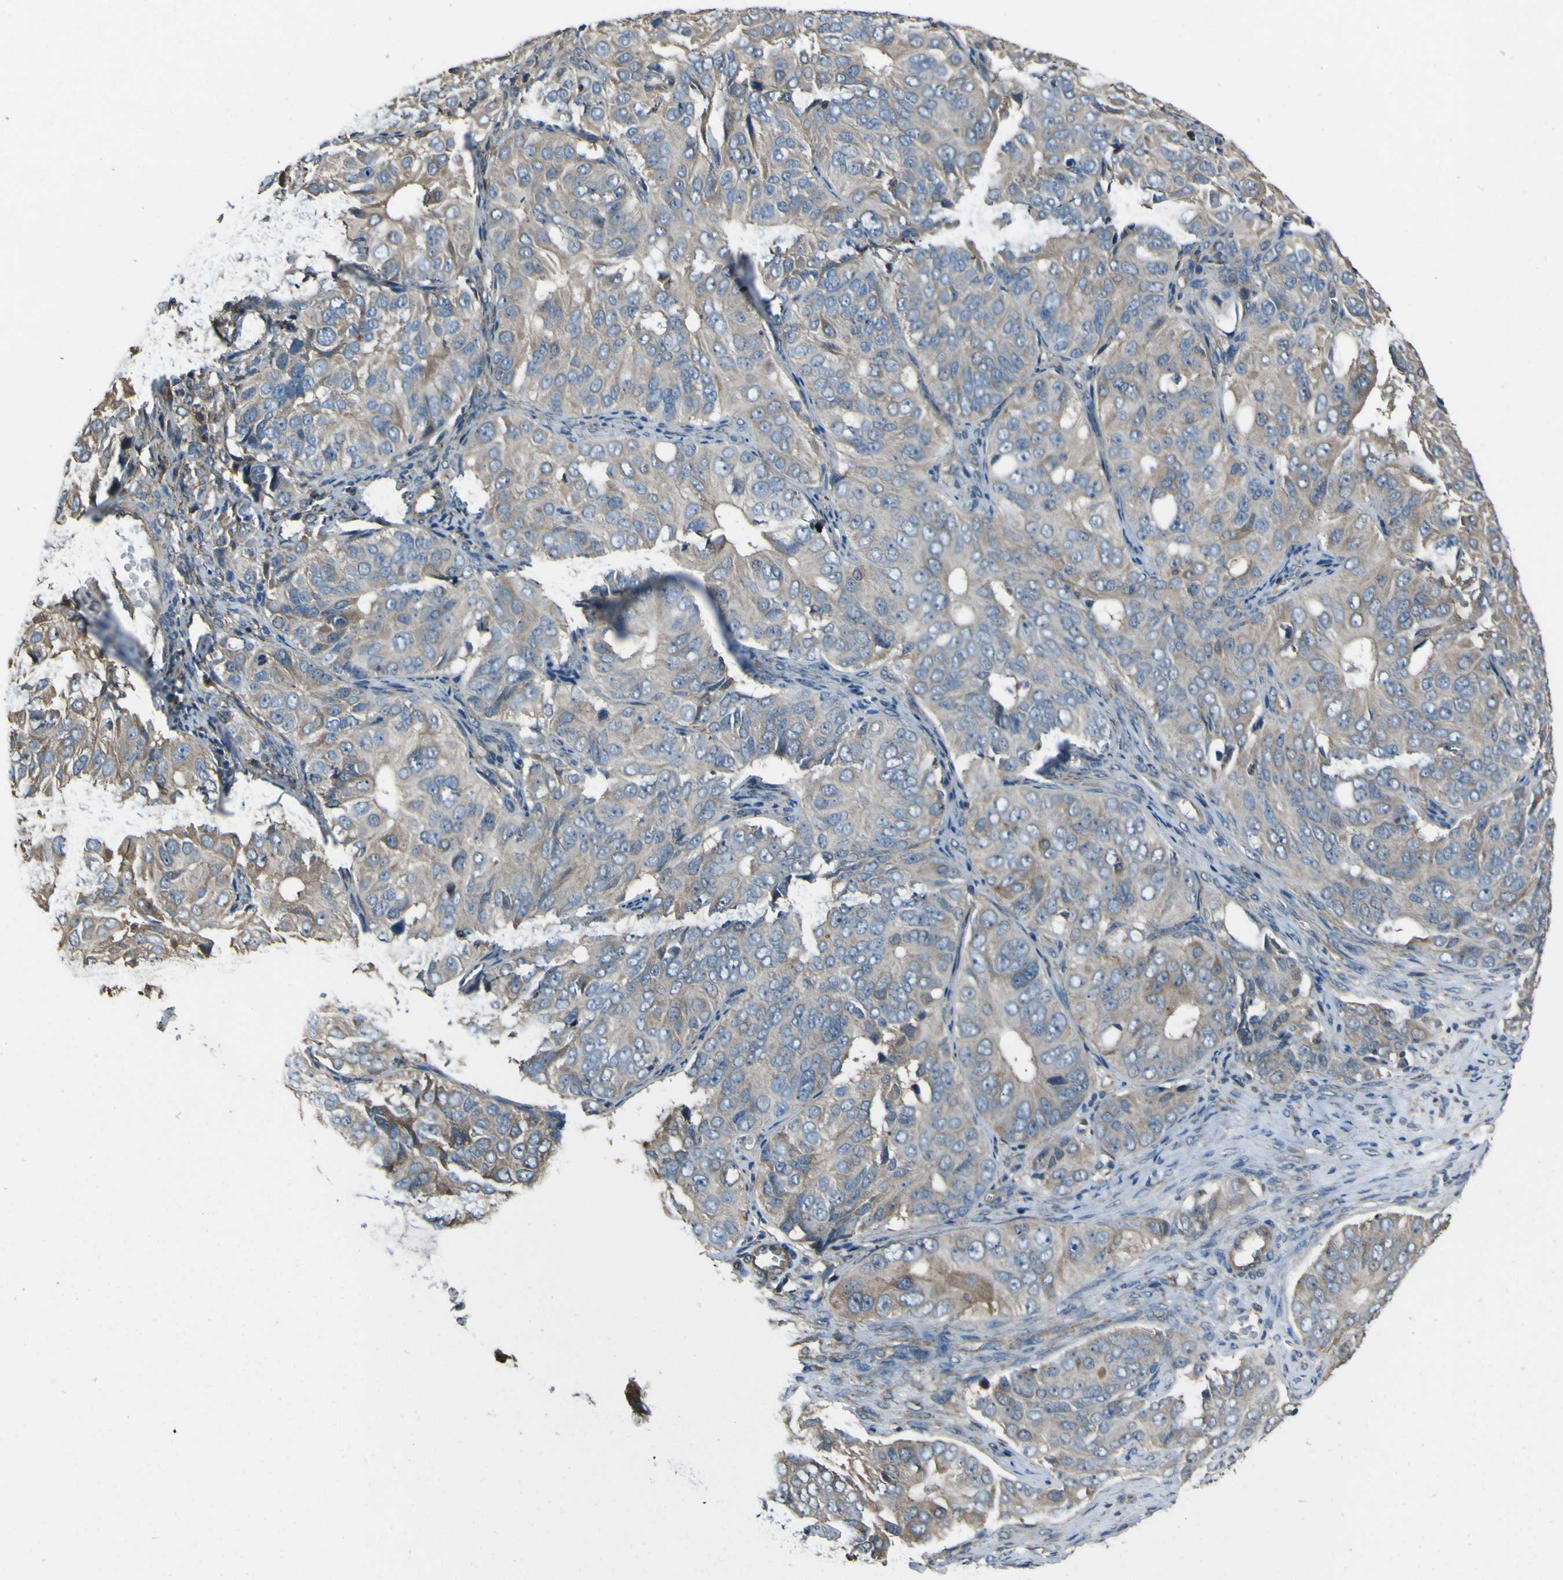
{"staining": {"intensity": "weak", "quantity": "25%-75%", "location": "cytoplasmic/membranous"}, "tissue": "ovarian cancer", "cell_type": "Tumor cells", "image_type": "cancer", "snomed": [{"axis": "morphology", "description": "Carcinoma, endometroid"}, {"axis": "topography", "description": "Ovary"}], "caption": "IHC of ovarian cancer displays low levels of weak cytoplasmic/membranous positivity in approximately 25%-75% of tumor cells.", "gene": "NAALADL2", "patient": {"sex": "female", "age": 51}}